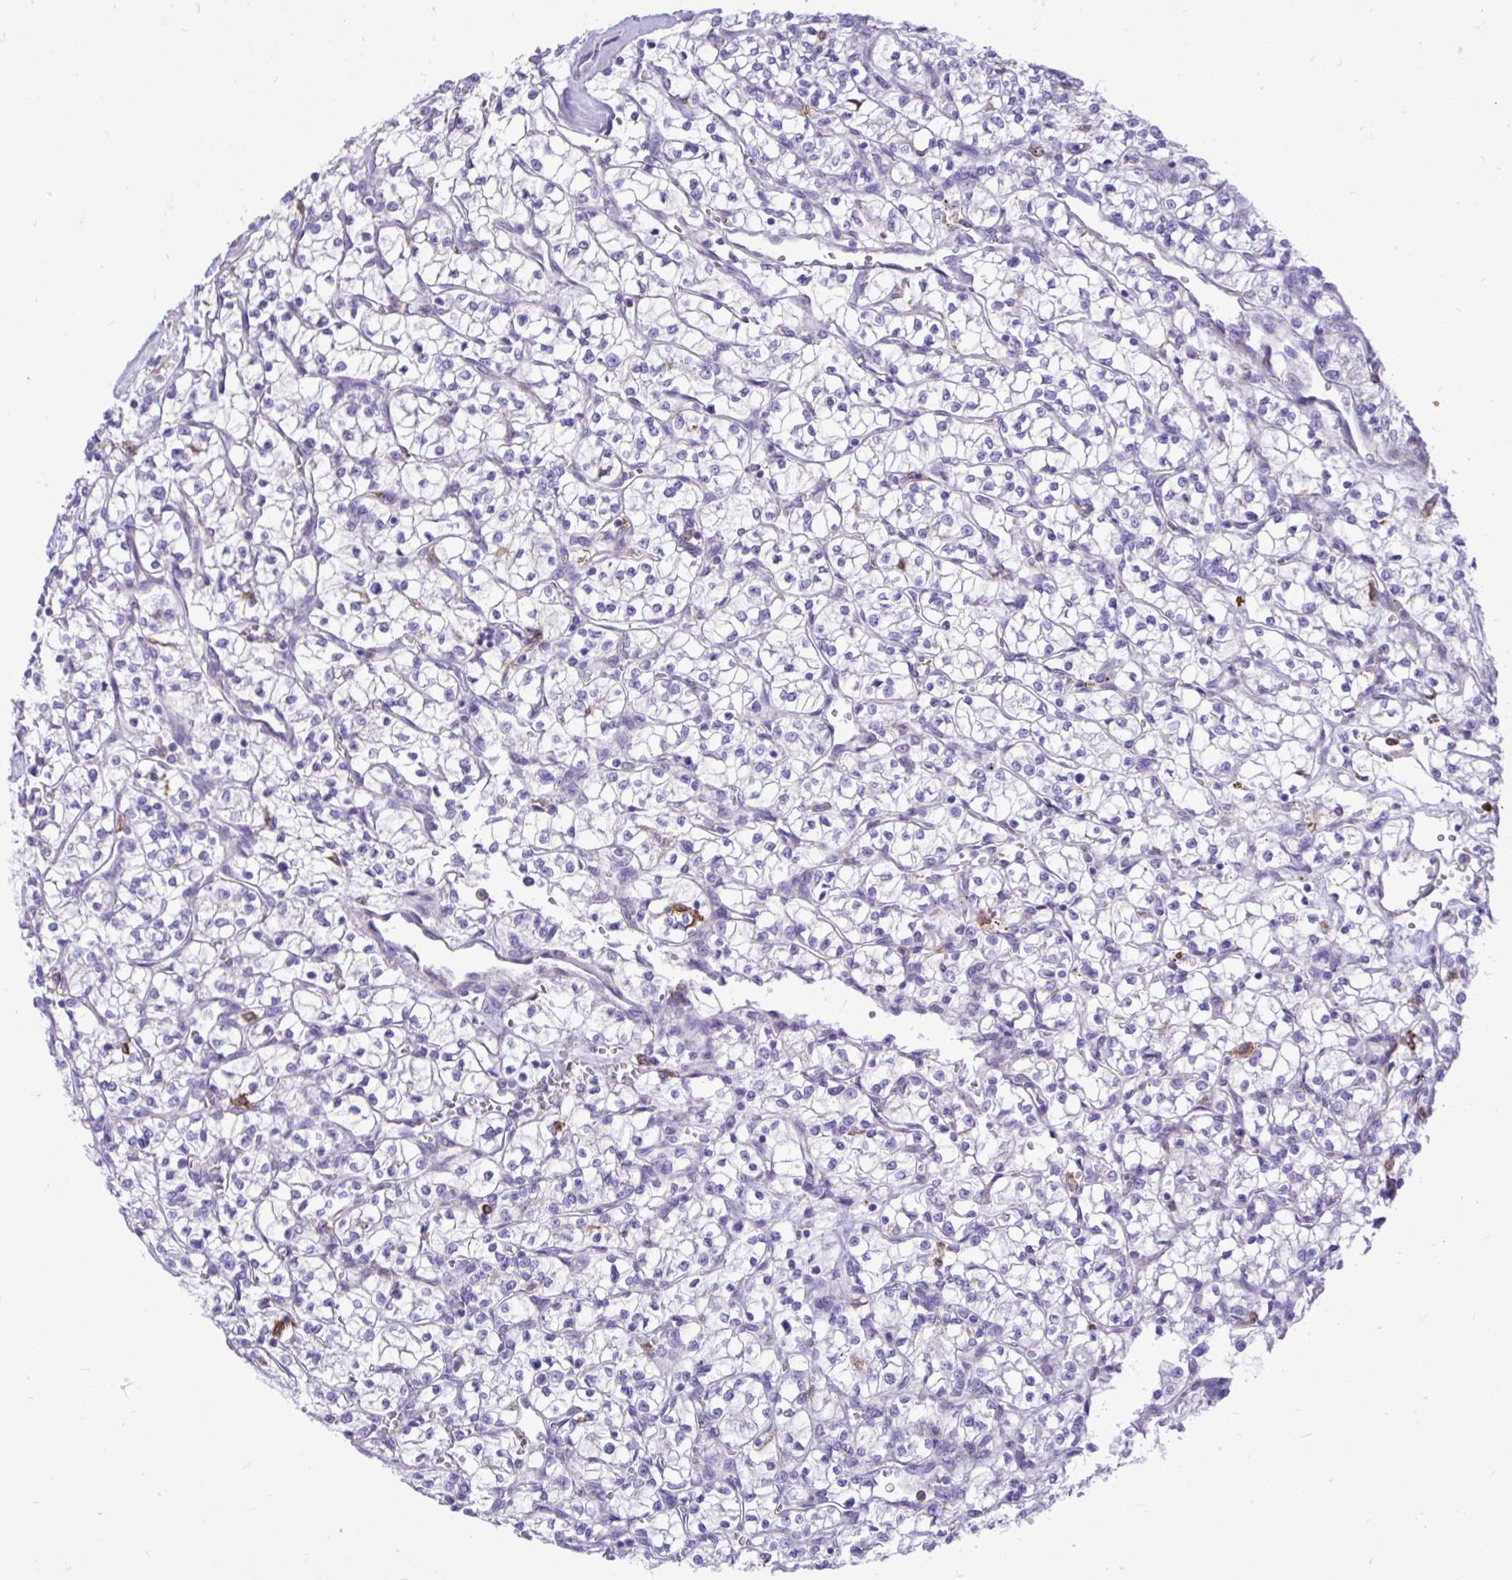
{"staining": {"intensity": "negative", "quantity": "none", "location": "none"}, "tissue": "renal cancer", "cell_type": "Tumor cells", "image_type": "cancer", "snomed": [{"axis": "morphology", "description": "Adenocarcinoma, NOS"}, {"axis": "topography", "description": "Kidney"}], "caption": "This is a image of IHC staining of renal adenocarcinoma, which shows no staining in tumor cells.", "gene": "TLR7", "patient": {"sex": "female", "age": 64}}